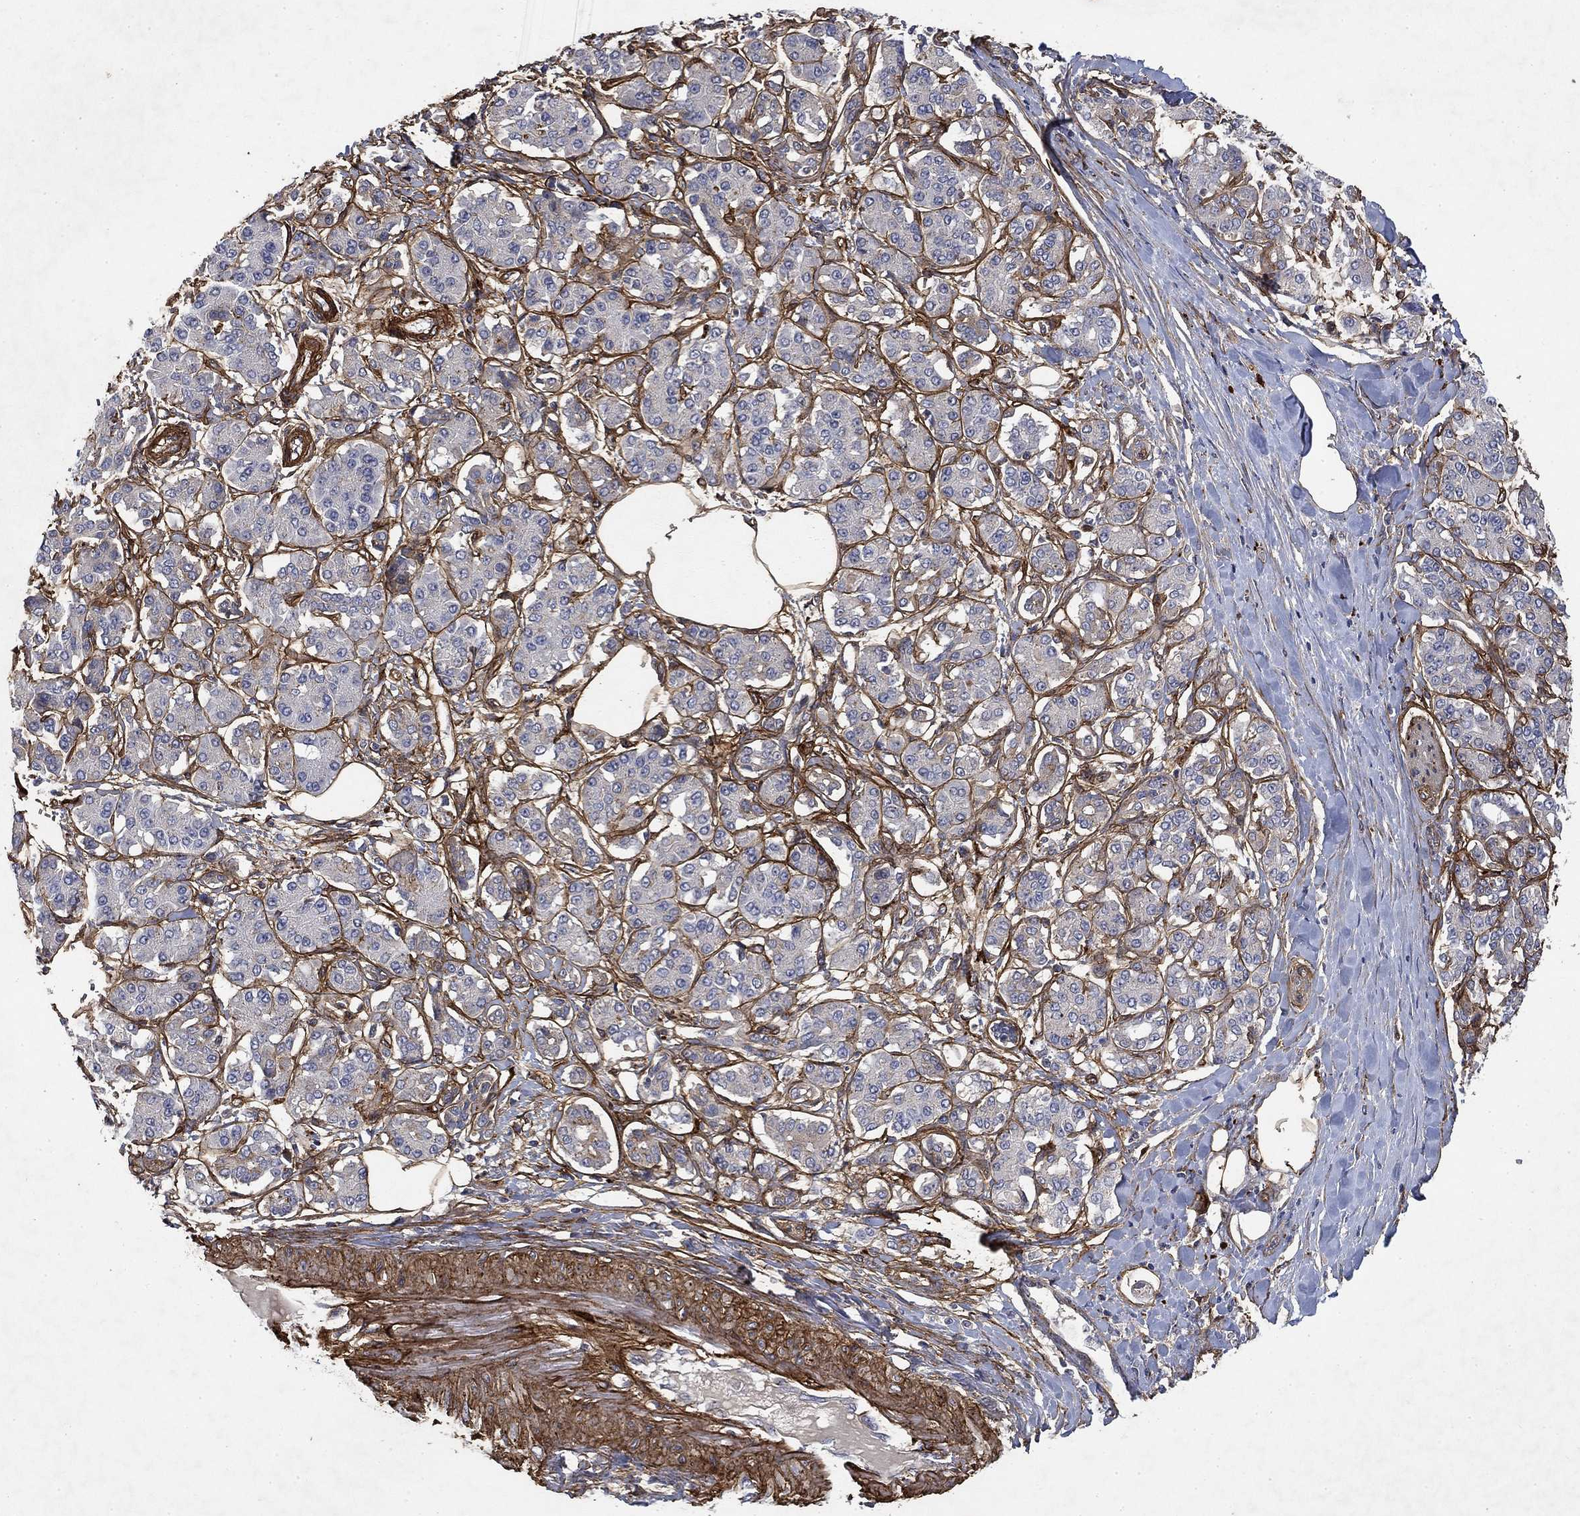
{"staining": {"intensity": "negative", "quantity": "none", "location": "none"}, "tissue": "pancreatic cancer", "cell_type": "Tumor cells", "image_type": "cancer", "snomed": [{"axis": "morphology", "description": "Adenocarcinoma, NOS"}, {"axis": "topography", "description": "Pancreas"}], "caption": "Tumor cells are negative for brown protein staining in pancreatic cancer.", "gene": "COL4A2", "patient": {"sex": "female", "age": 56}}